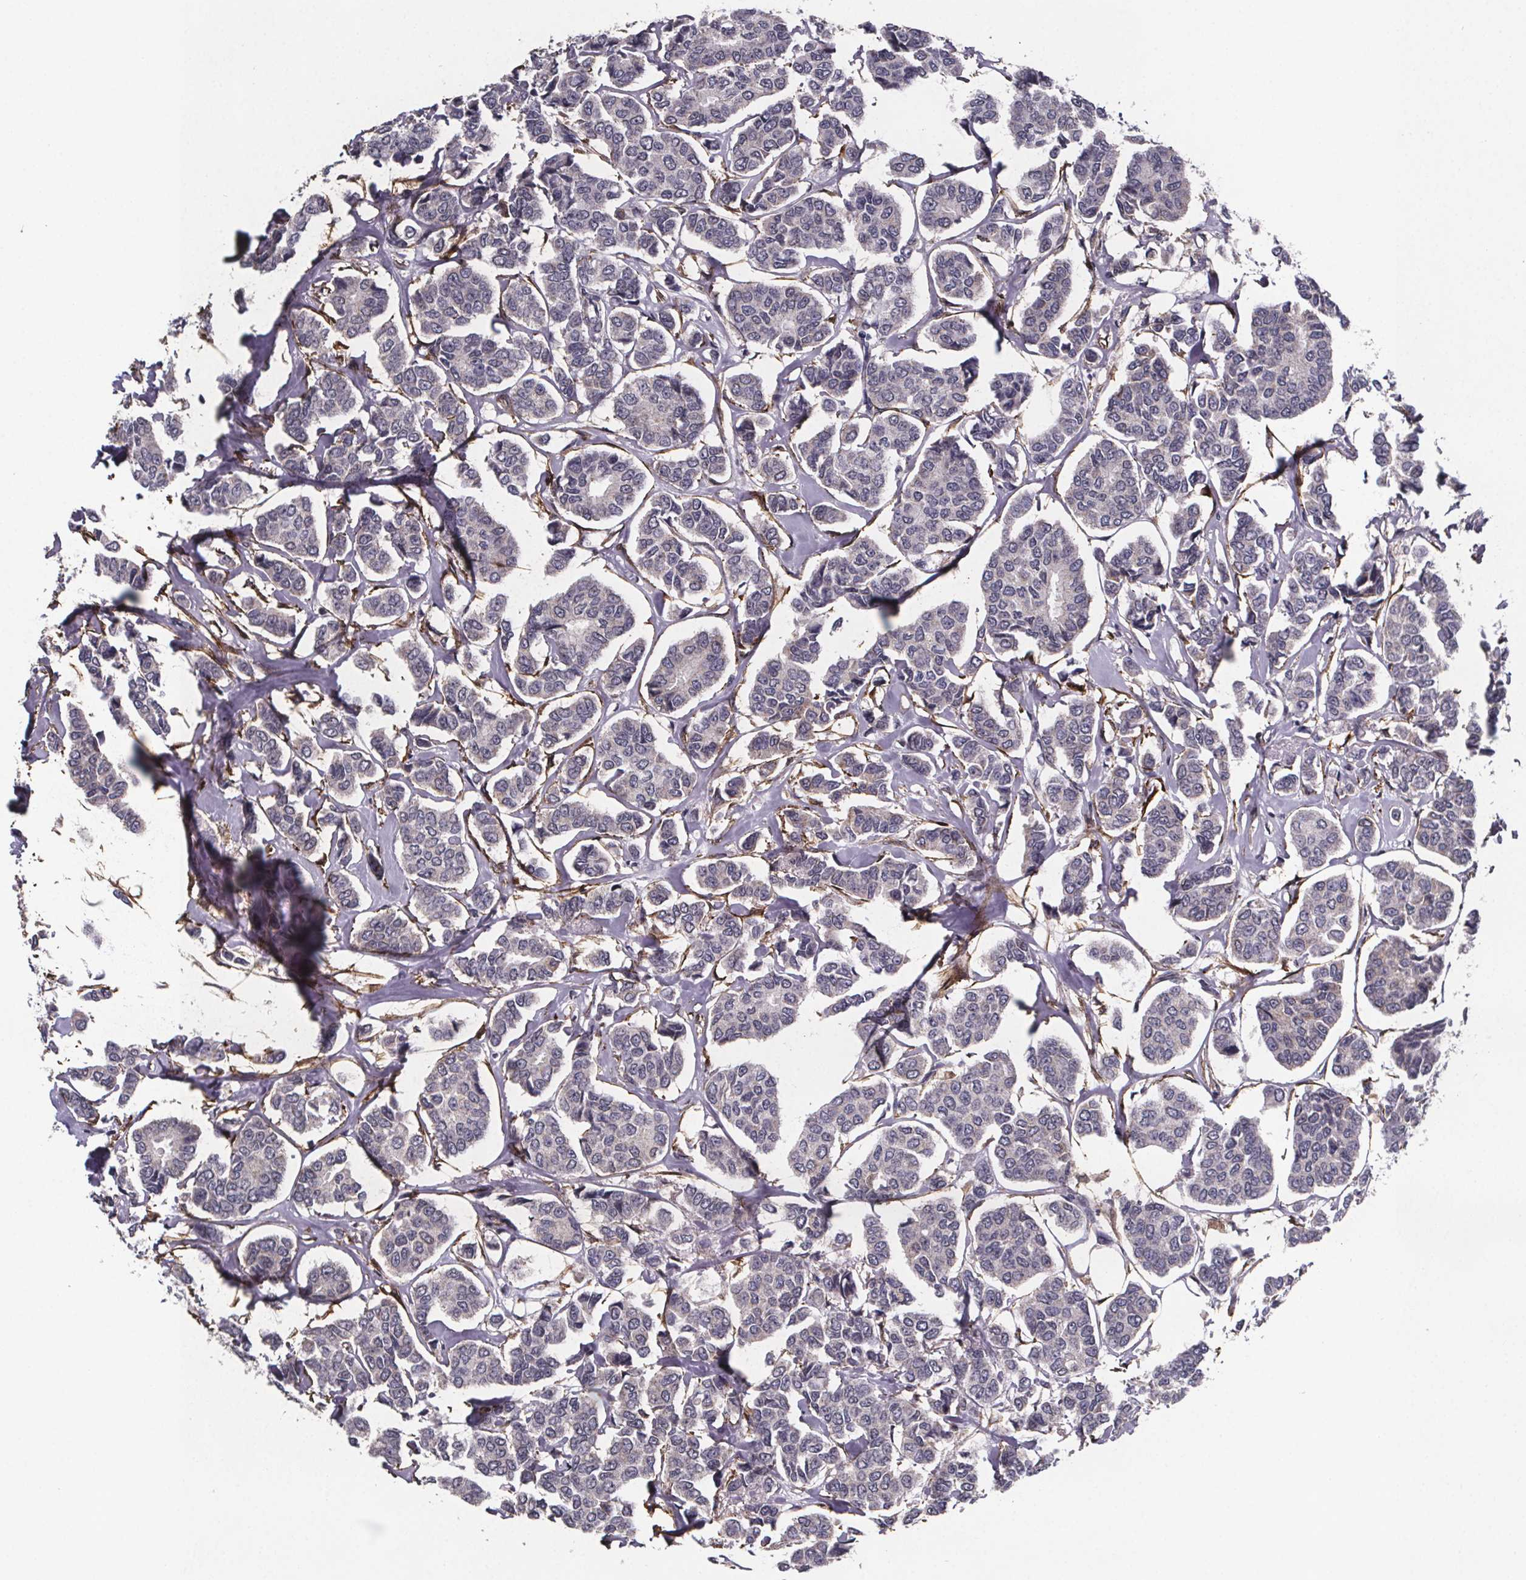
{"staining": {"intensity": "negative", "quantity": "none", "location": "none"}, "tissue": "breast cancer", "cell_type": "Tumor cells", "image_type": "cancer", "snomed": [{"axis": "morphology", "description": "Duct carcinoma"}, {"axis": "topography", "description": "Breast"}], "caption": "Immunohistochemical staining of breast cancer demonstrates no significant positivity in tumor cells.", "gene": "PALLD", "patient": {"sex": "female", "age": 94}}